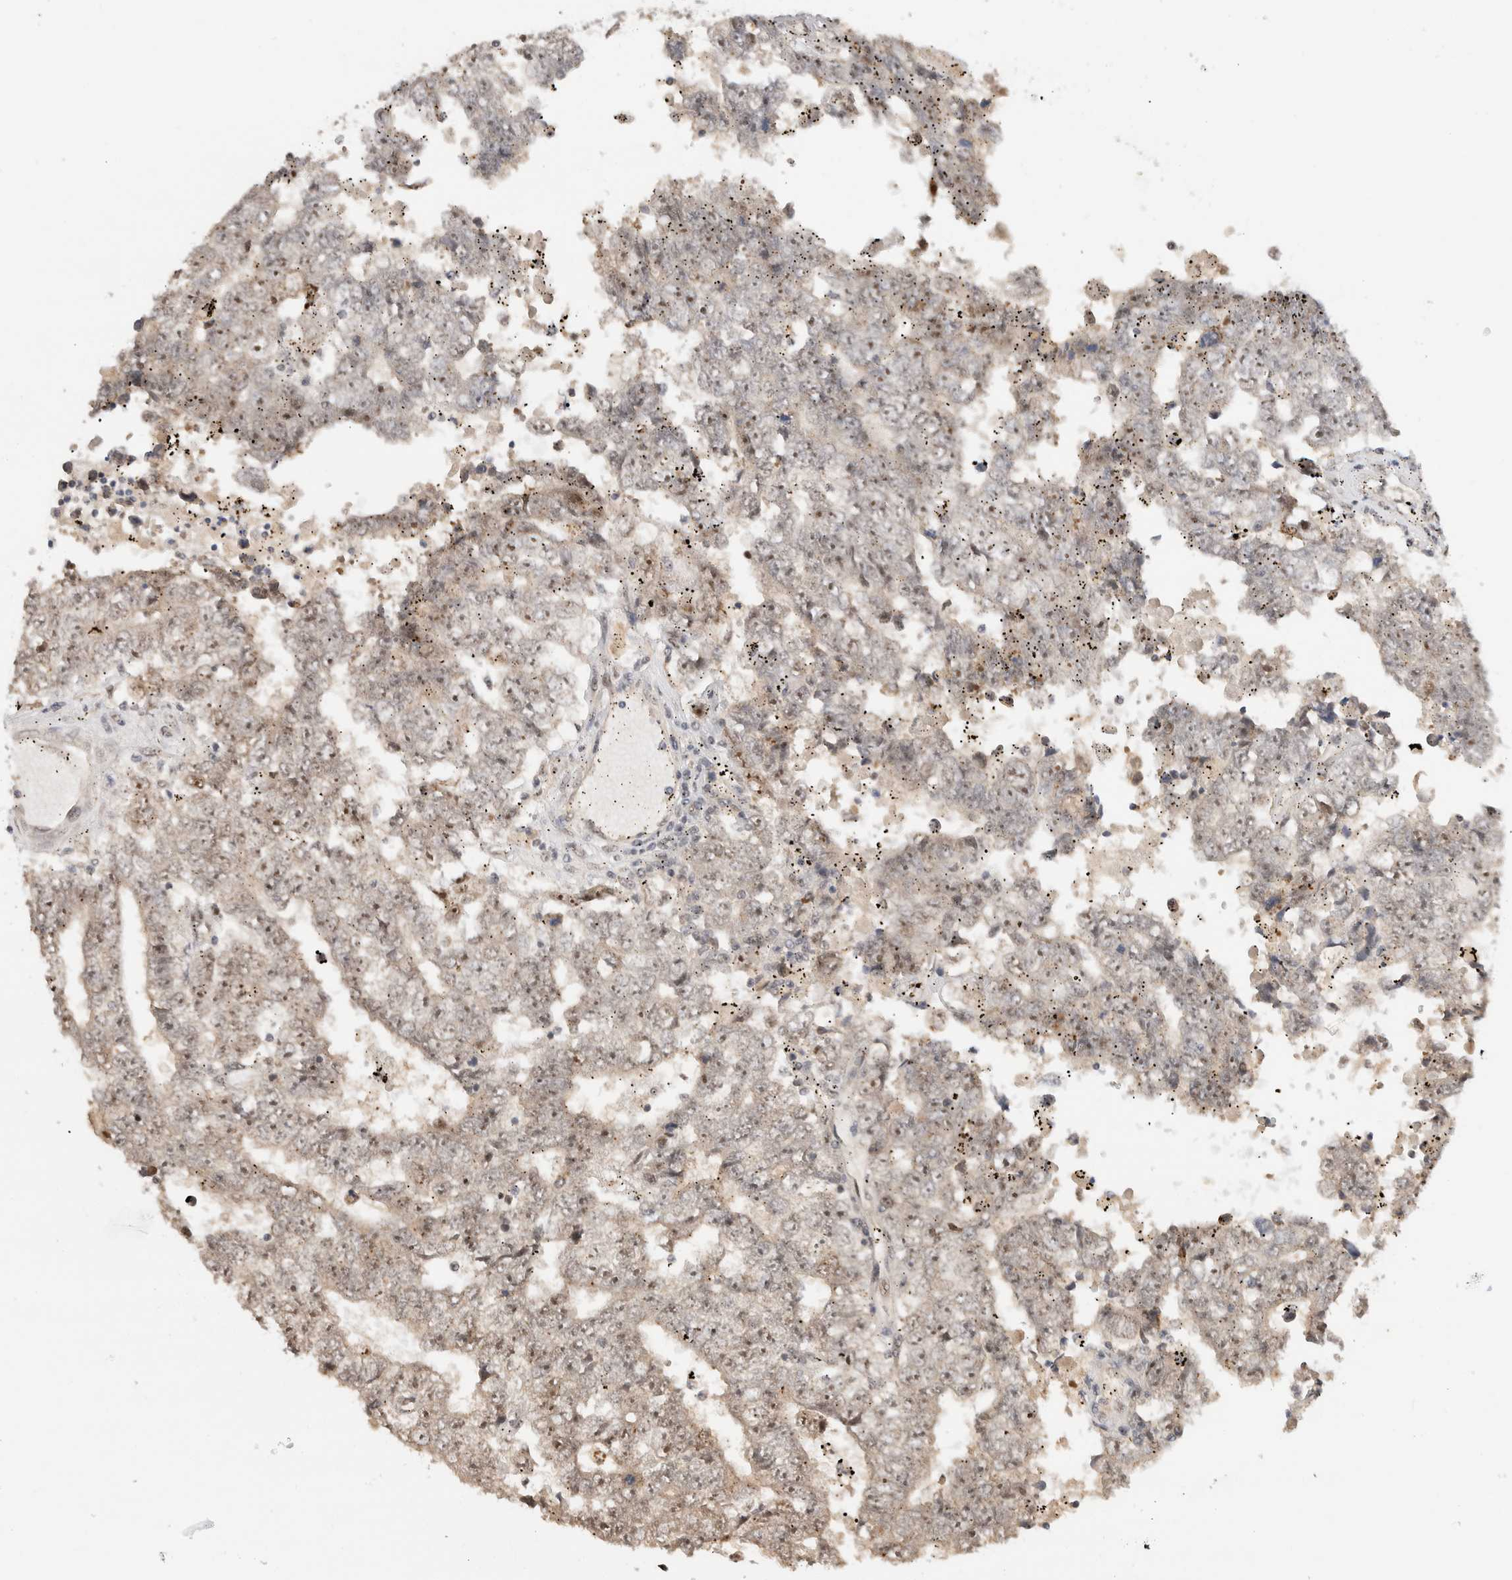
{"staining": {"intensity": "weak", "quantity": "<25%", "location": "nuclear"}, "tissue": "testis cancer", "cell_type": "Tumor cells", "image_type": "cancer", "snomed": [{"axis": "morphology", "description": "Carcinoma, Embryonal, NOS"}, {"axis": "topography", "description": "Testis"}], "caption": "The IHC photomicrograph has no significant staining in tumor cells of testis cancer (embryonal carcinoma) tissue.", "gene": "MPHOSPH6", "patient": {"sex": "male", "age": 25}}